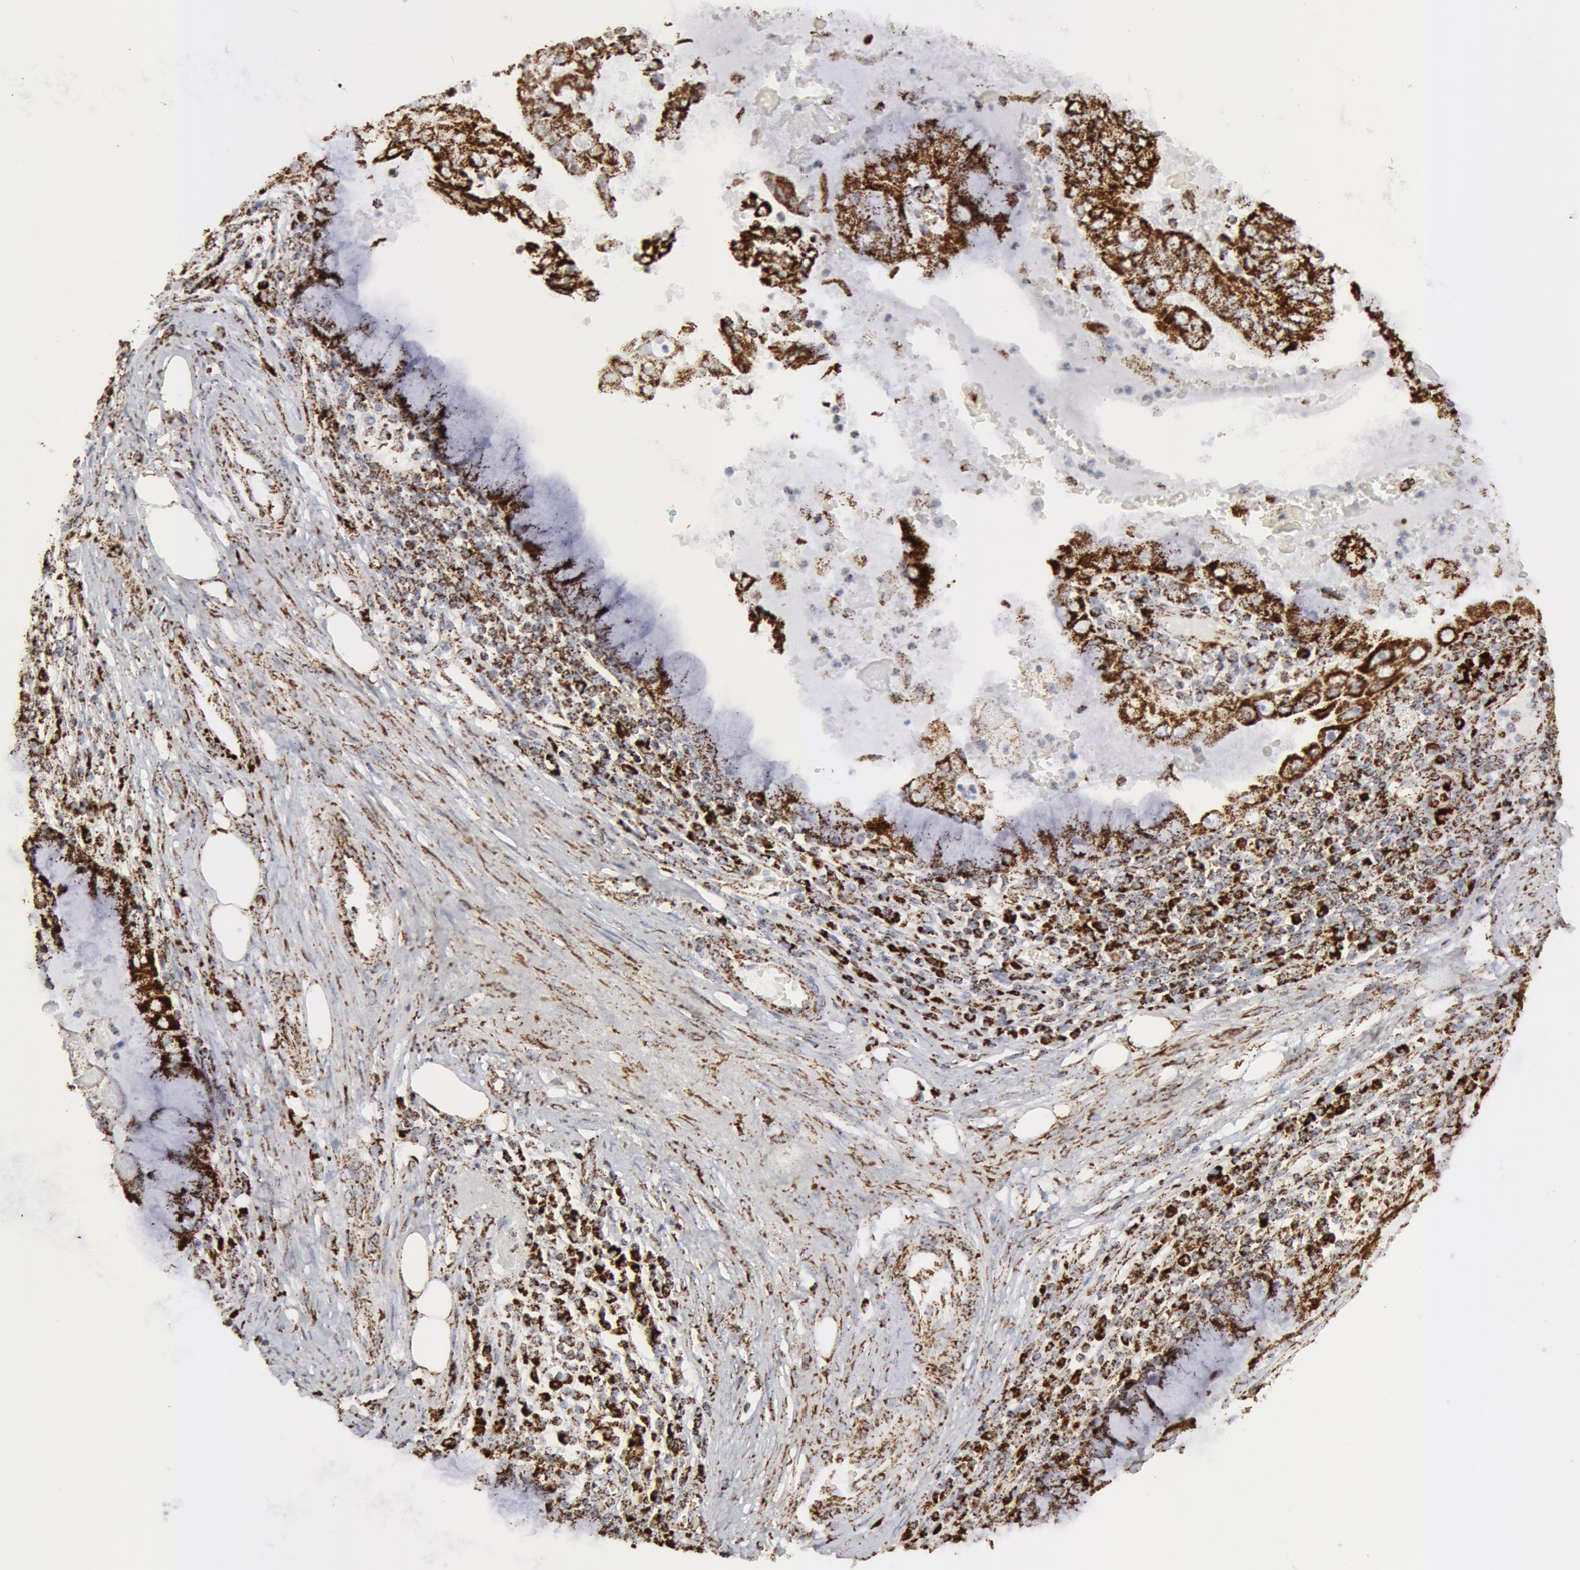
{"staining": {"intensity": "strong", "quantity": ">75%", "location": "cytoplasmic/membranous"}, "tissue": "endometrial cancer", "cell_type": "Tumor cells", "image_type": "cancer", "snomed": [{"axis": "morphology", "description": "Adenocarcinoma, NOS"}, {"axis": "topography", "description": "Endometrium"}], "caption": "IHC of endometrial adenocarcinoma exhibits high levels of strong cytoplasmic/membranous staining in about >75% of tumor cells.", "gene": "ATP5F1B", "patient": {"sex": "female", "age": 79}}